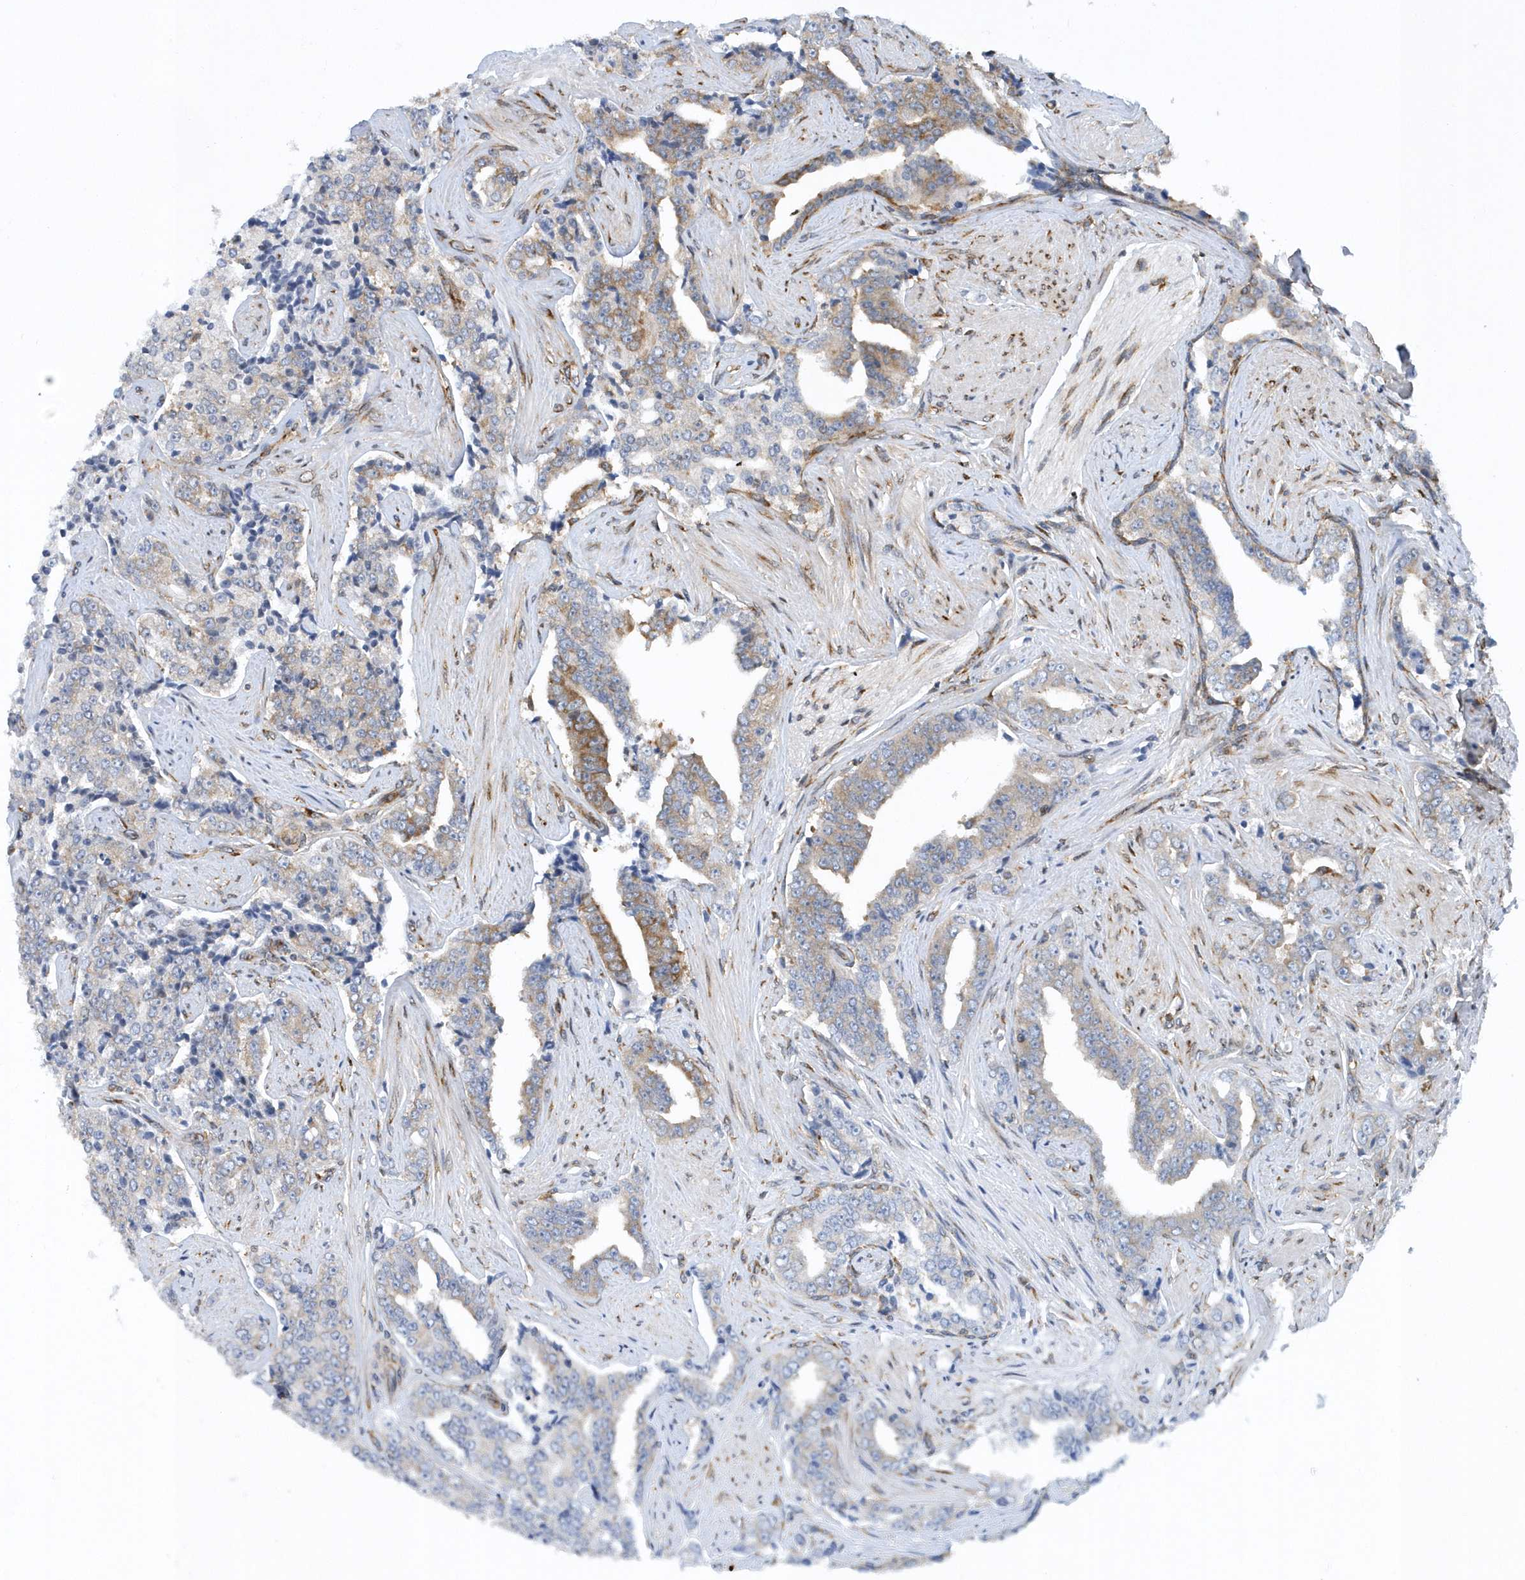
{"staining": {"intensity": "moderate", "quantity": "<25%", "location": "cytoplasmic/membranous"}, "tissue": "prostate cancer", "cell_type": "Tumor cells", "image_type": "cancer", "snomed": [{"axis": "morphology", "description": "Adenocarcinoma, High grade"}, {"axis": "topography", "description": "Prostate"}], "caption": "There is low levels of moderate cytoplasmic/membranous staining in tumor cells of adenocarcinoma (high-grade) (prostate), as demonstrated by immunohistochemical staining (brown color).", "gene": "PHF1", "patient": {"sex": "male", "age": 71}}